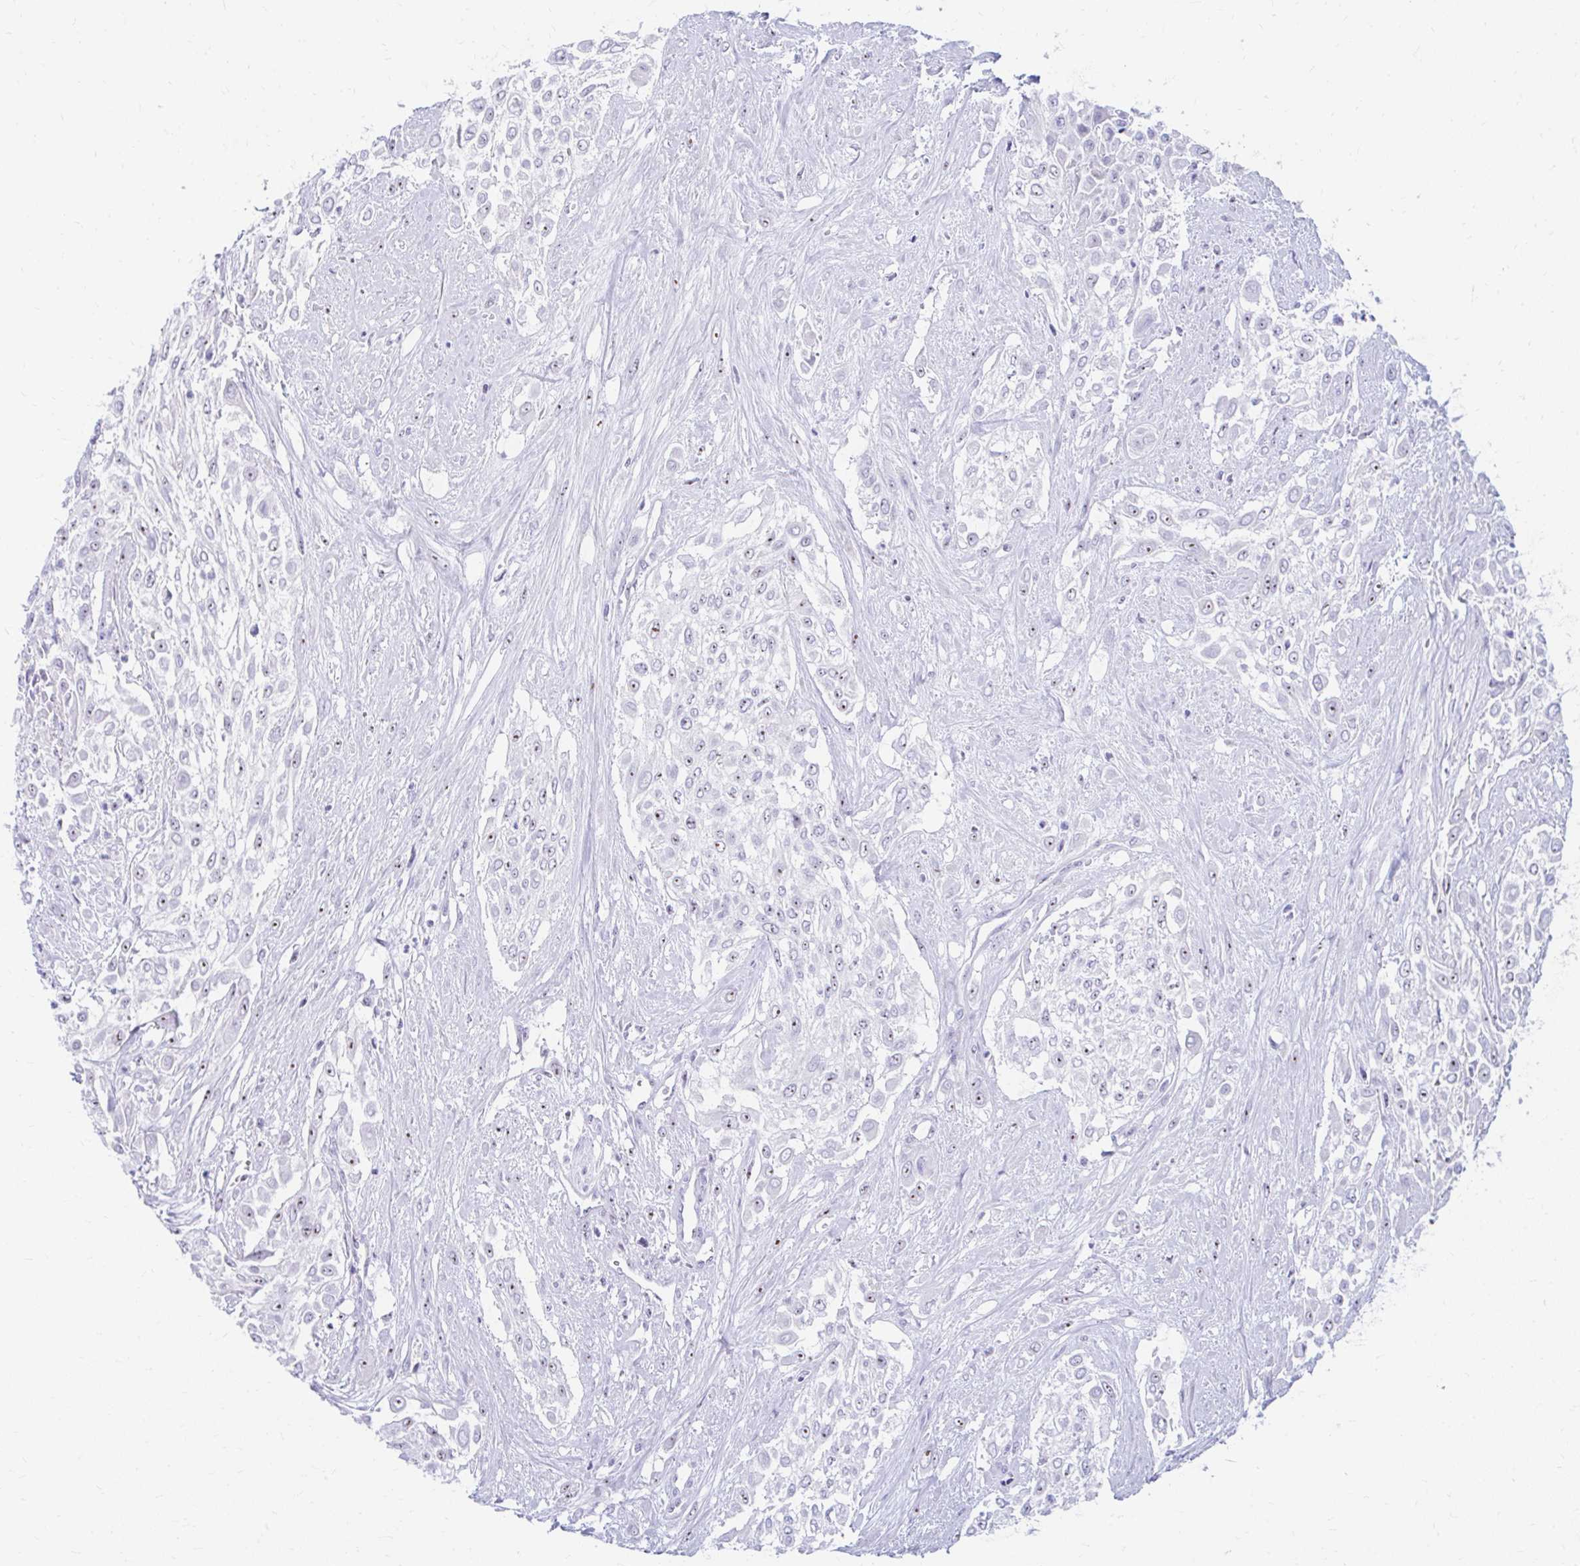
{"staining": {"intensity": "weak", "quantity": "25%-75%", "location": "nuclear"}, "tissue": "urothelial cancer", "cell_type": "Tumor cells", "image_type": "cancer", "snomed": [{"axis": "morphology", "description": "Urothelial carcinoma, High grade"}, {"axis": "topography", "description": "Urinary bladder"}], "caption": "This micrograph exhibits IHC staining of urothelial cancer, with low weak nuclear positivity in about 25%-75% of tumor cells.", "gene": "FTSJ3", "patient": {"sex": "male", "age": 57}}